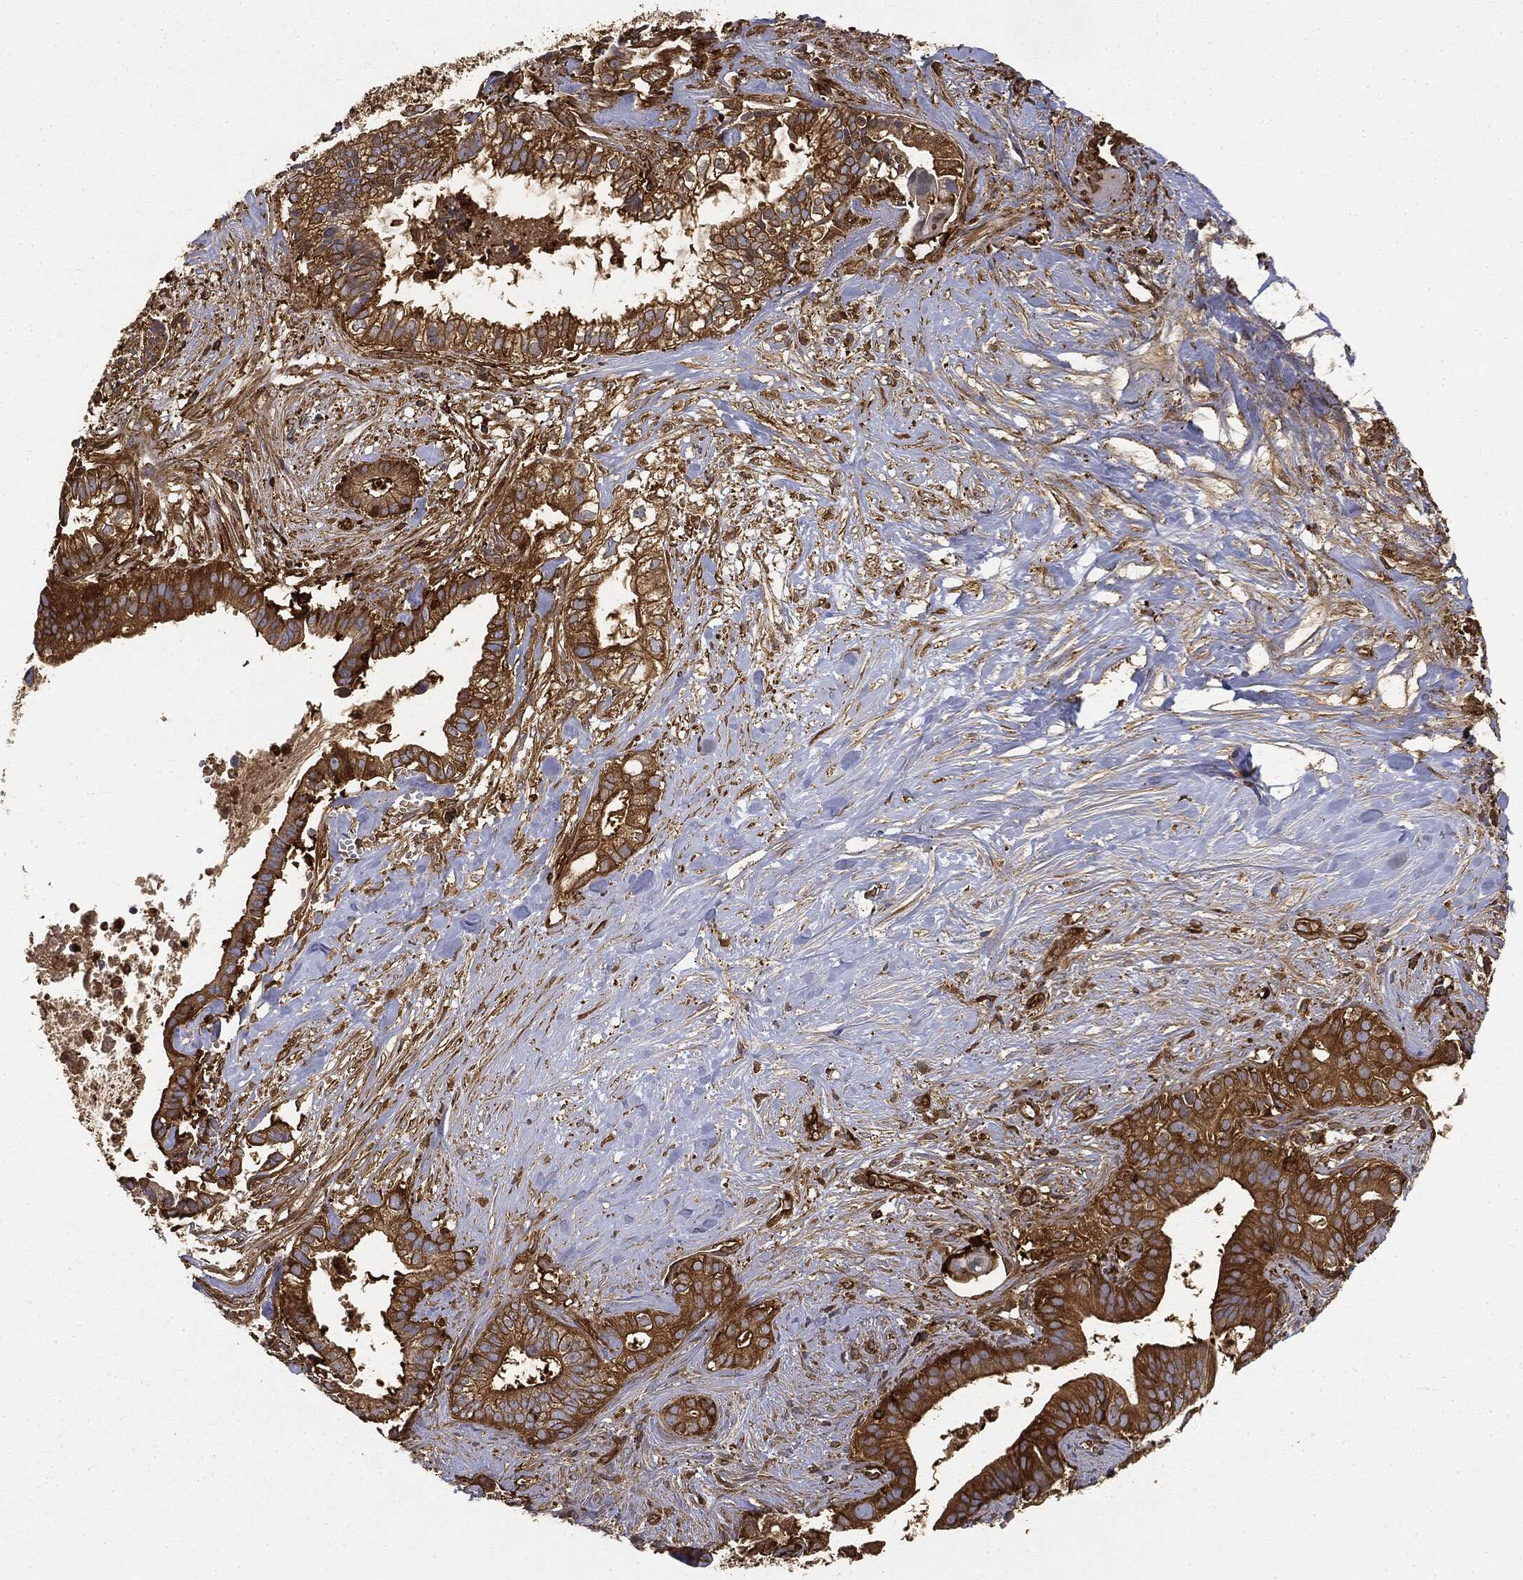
{"staining": {"intensity": "strong", "quantity": ">75%", "location": "cytoplasmic/membranous"}, "tissue": "pancreatic cancer", "cell_type": "Tumor cells", "image_type": "cancer", "snomed": [{"axis": "morphology", "description": "Adenocarcinoma, NOS"}, {"axis": "topography", "description": "Pancreas"}], "caption": "A high-resolution histopathology image shows immunohistochemistry (IHC) staining of adenocarcinoma (pancreatic), which displays strong cytoplasmic/membranous positivity in approximately >75% of tumor cells. Using DAB (3,3'-diaminobenzidine) (brown) and hematoxylin (blue) stains, captured at high magnification using brightfield microscopy.", "gene": "WDR1", "patient": {"sex": "male", "age": 61}}